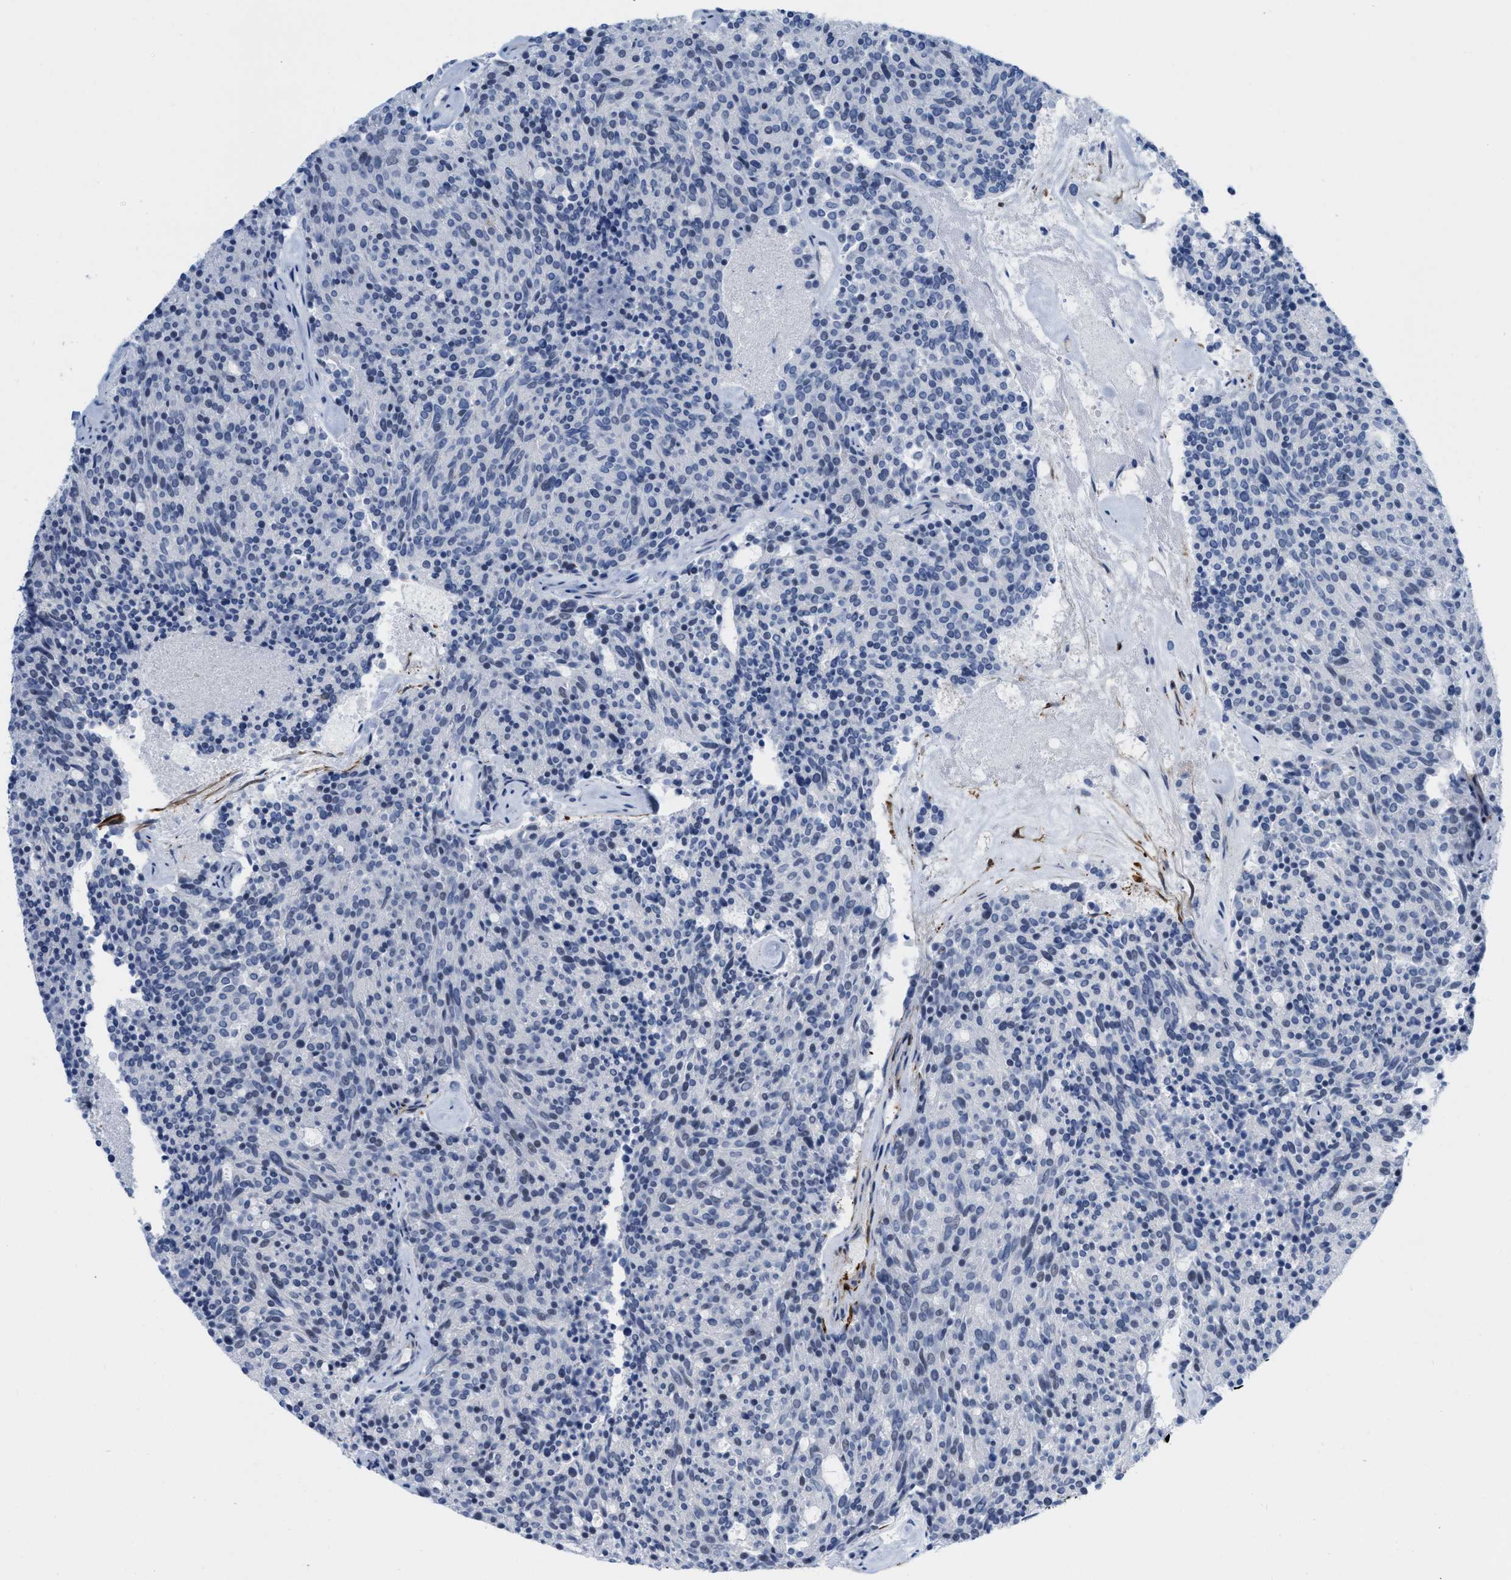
{"staining": {"intensity": "negative", "quantity": "none", "location": "none"}, "tissue": "carcinoid", "cell_type": "Tumor cells", "image_type": "cancer", "snomed": [{"axis": "morphology", "description": "Carcinoid, malignant, NOS"}, {"axis": "topography", "description": "Pancreas"}], "caption": "DAB immunohistochemical staining of human carcinoid (malignant) reveals no significant positivity in tumor cells.", "gene": "TAGLN", "patient": {"sex": "female", "age": 54}}